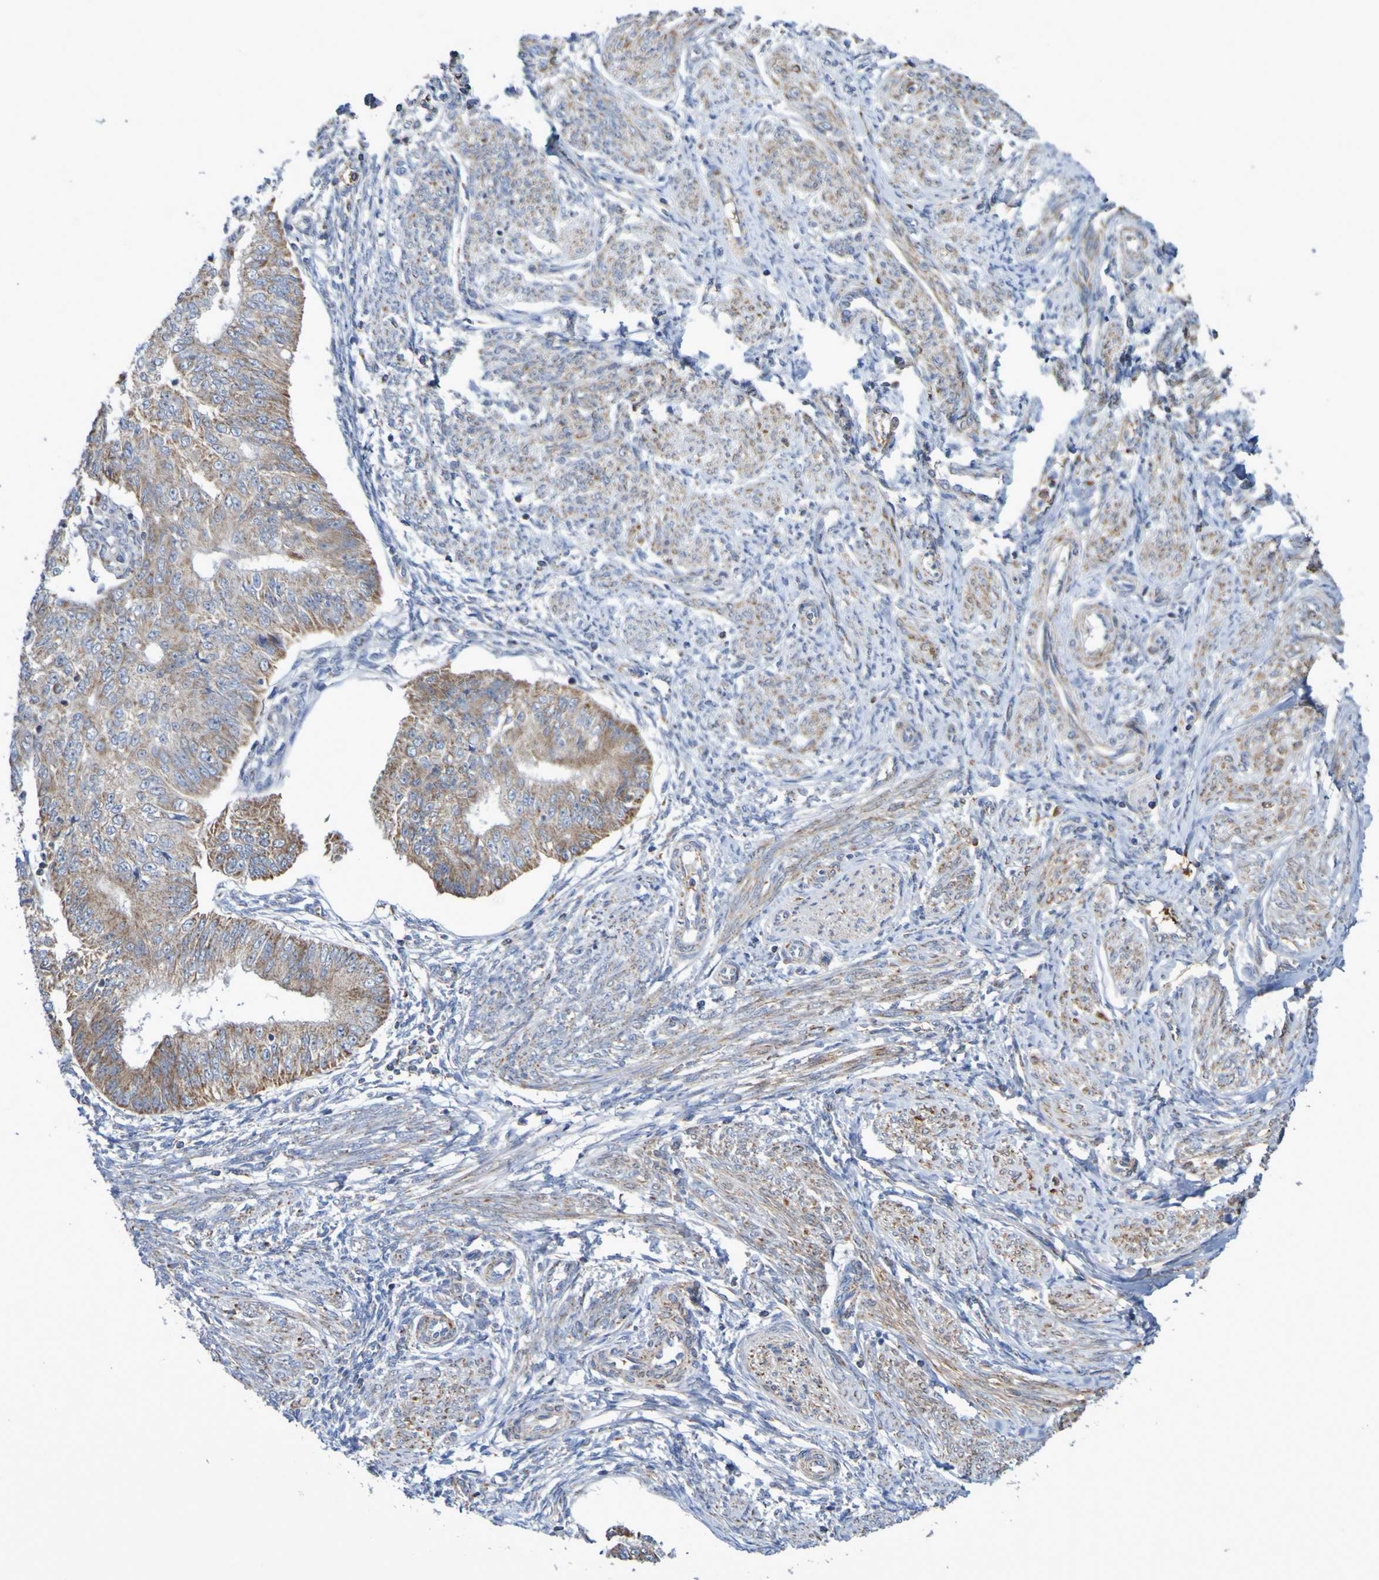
{"staining": {"intensity": "moderate", "quantity": "25%-75%", "location": "cytoplasmic/membranous"}, "tissue": "endometrial cancer", "cell_type": "Tumor cells", "image_type": "cancer", "snomed": [{"axis": "morphology", "description": "Adenocarcinoma, NOS"}, {"axis": "topography", "description": "Endometrium"}], "caption": "Immunohistochemistry photomicrograph of endometrial cancer (adenocarcinoma) stained for a protein (brown), which displays medium levels of moderate cytoplasmic/membranous expression in approximately 25%-75% of tumor cells.", "gene": "CNTN2", "patient": {"sex": "female", "age": 32}}